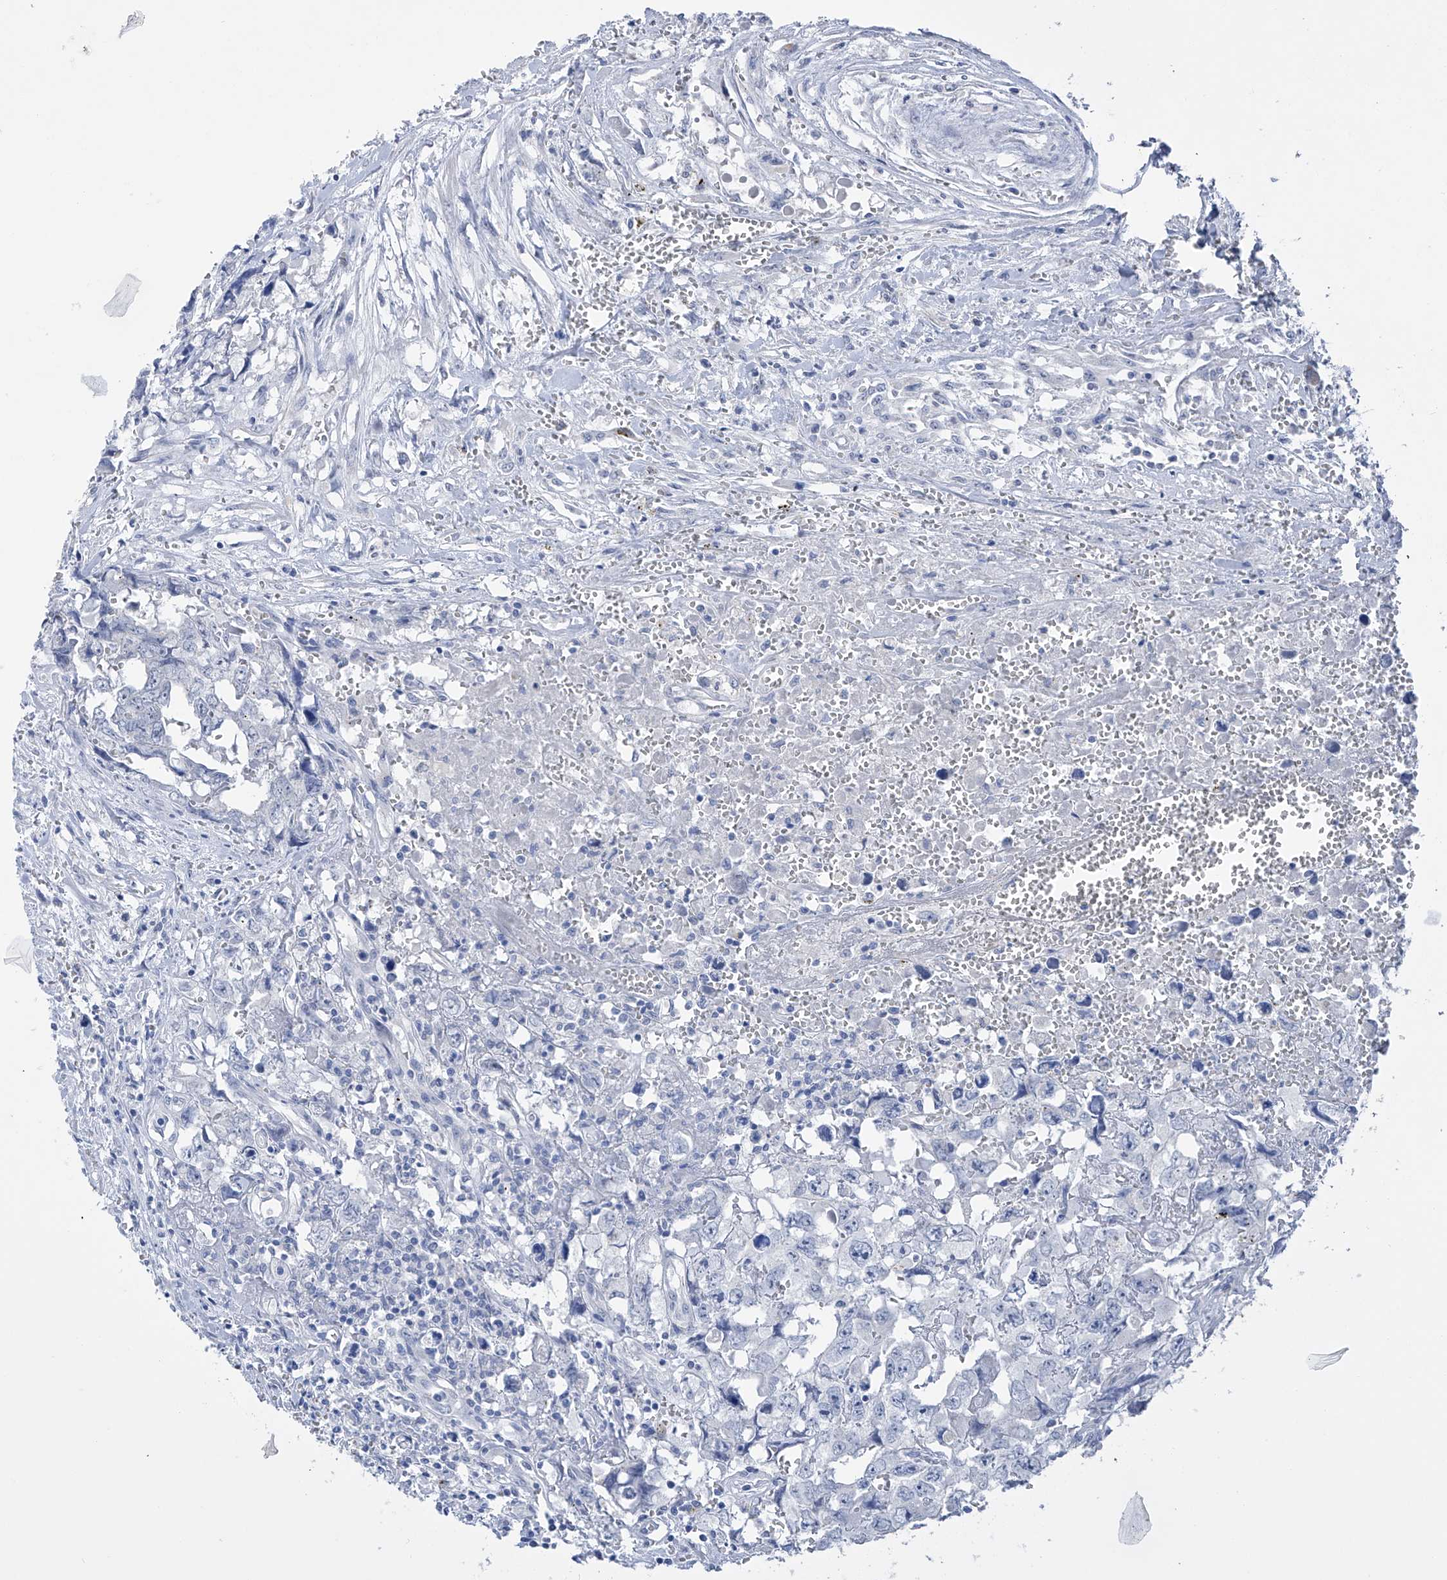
{"staining": {"intensity": "negative", "quantity": "none", "location": "none"}, "tissue": "testis cancer", "cell_type": "Tumor cells", "image_type": "cancer", "snomed": [{"axis": "morphology", "description": "Carcinoma, Embryonal, NOS"}, {"axis": "topography", "description": "Testis"}], "caption": "Immunohistochemical staining of embryonal carcinoma (testis) displays no significant positivity in tumor cells.", "gene": "ADRA1A", "patient": {"sex": "male", "age": 31}}